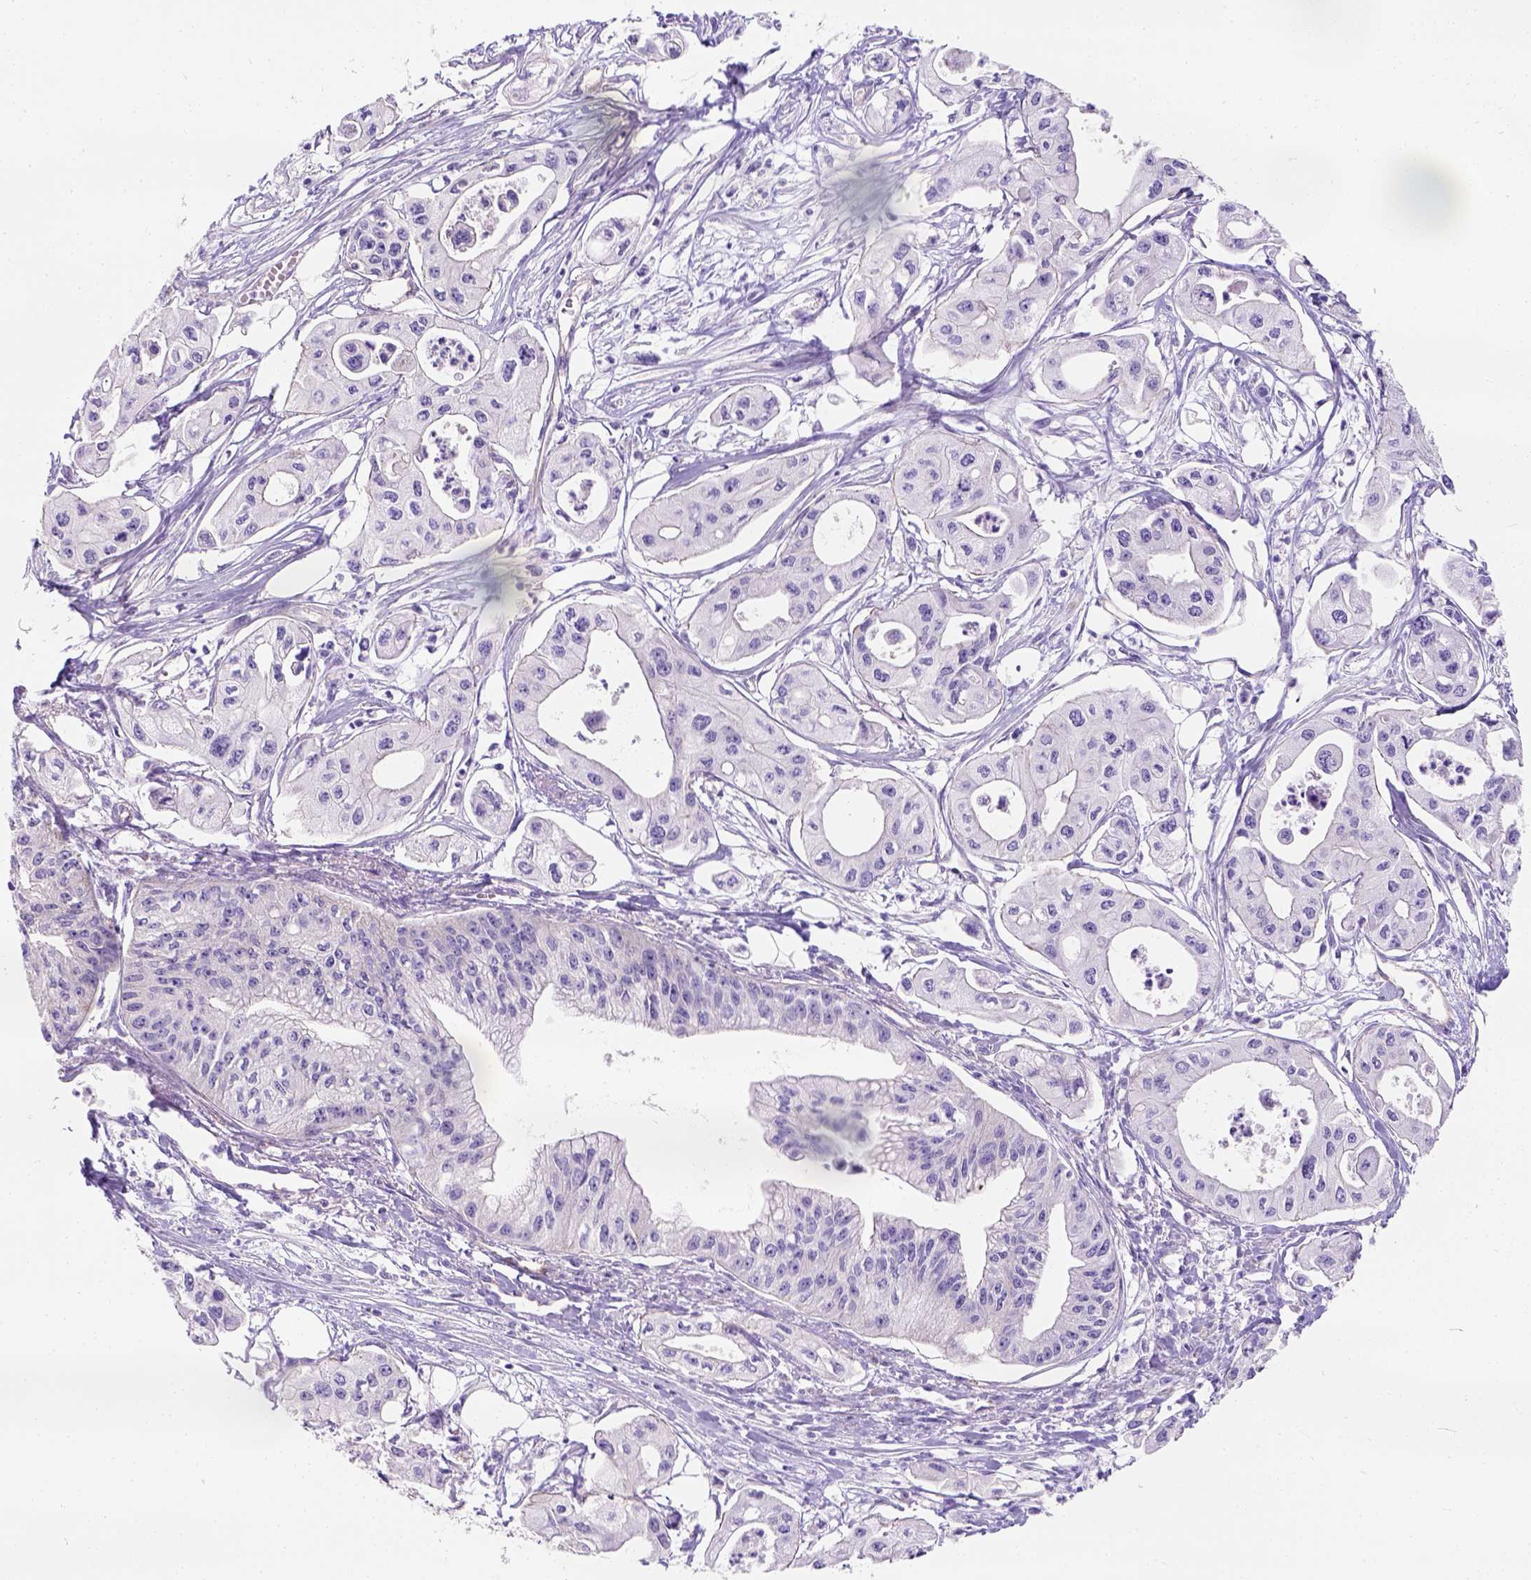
{"staining": {"intensity": "negative", "quantity": "none", "location": "none"}, "tissue": "pancreatic cancer", "cell_type": "Tumor cells", "image_type": "cancer", "snomed": [{"axis": "morphology", "description": "Adenocarcinoma, NOS"}, {"axis": "topography", "description": "Pancreas"}], "caption": "Immunohistochemical staining of pancreatic cancer exhibits no significant positivity in tumor cells.", "gene": "PHF7", "patient": {"sex": "male", "age": 70}}